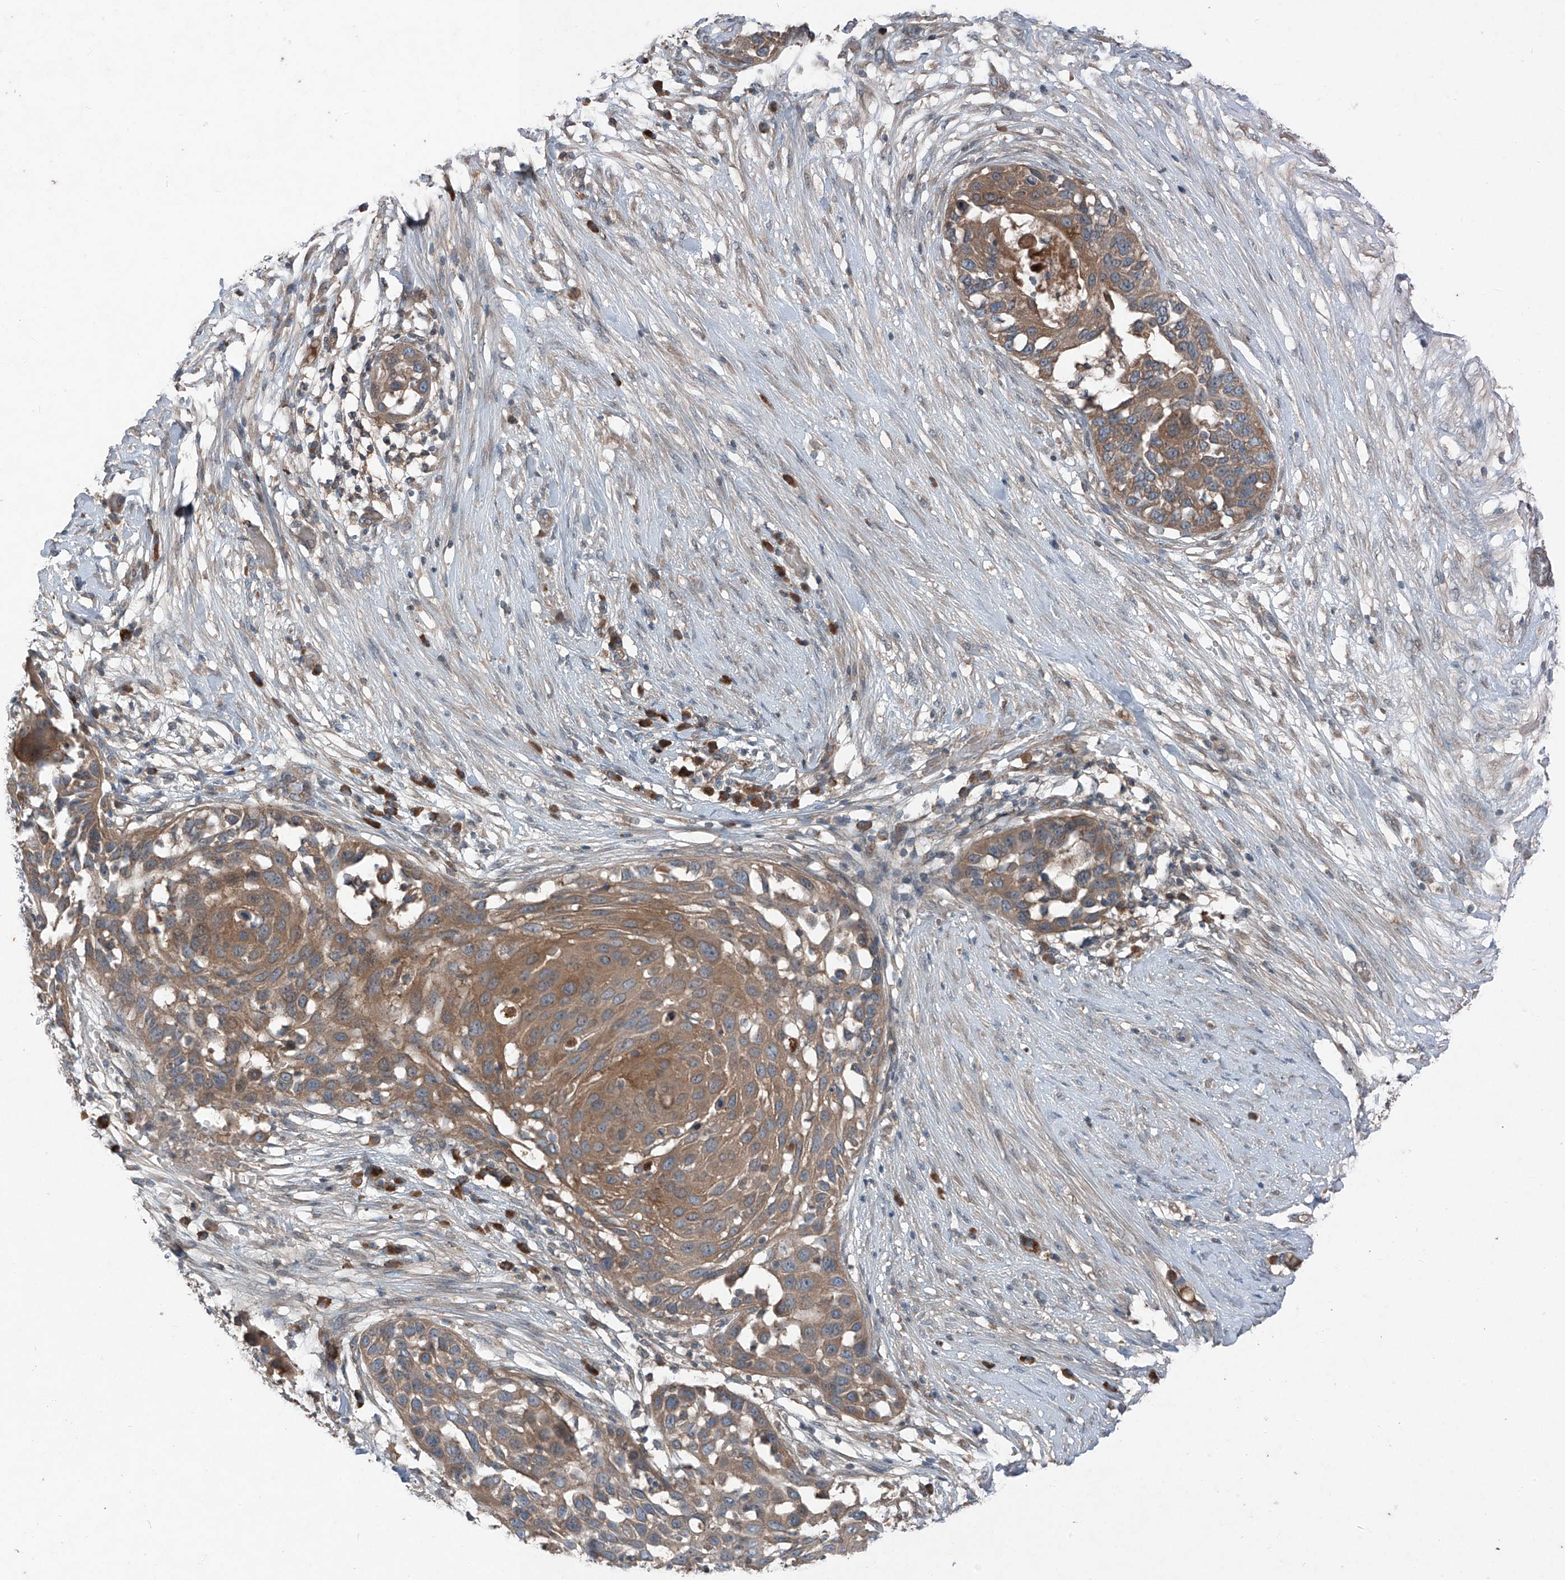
{"staining": {"intensity": "moderate", "quantity": ">75%", "location": "cytoplasmic/membranous"}, "tissue": "skin cancer", "cell_type": "Tumor cells", "image_type": "cancer", "snomed": [{"axis": "morphology", "description": "Squamous cell carcinoma, NOS"}, {"axis": "topography", "description": "Skin"}], "caption": "Protein staining of skin cancer tissue reveals moderate cytoplasmic/membranous staining in approximately >75% of tumor cells.", "gene": "FOXRED2", "patient": {"sex": "female", "age": 44}}